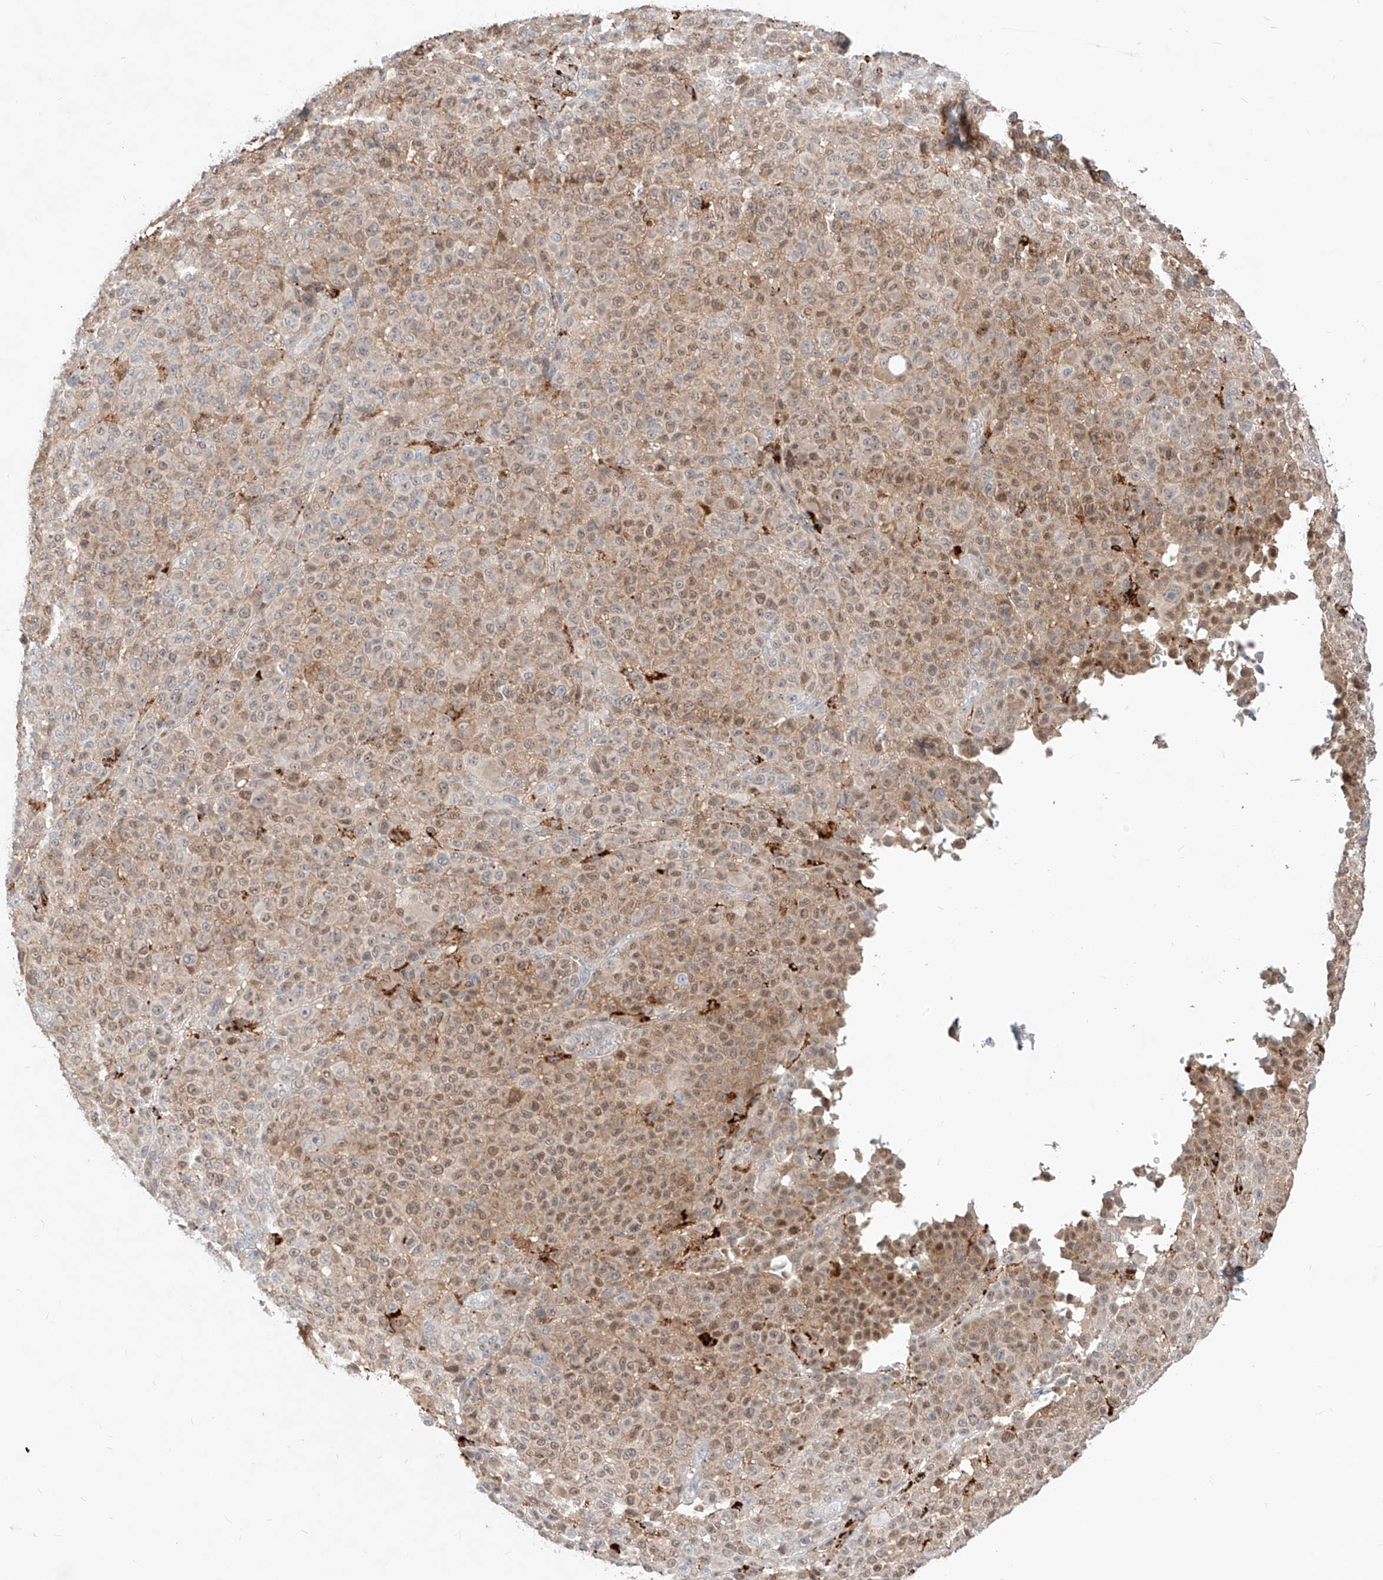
{"staining": {"intensity": "moderate", "quantity": ">75%", "location": "nuclear"}, "tissue": "melanoma", "cell_type": "Tumor cells", "image_type": "cancer", "snomed": [{"axis": "morphology", "description": "Malignant melanoma, NOS"}, {"axis": "topography", "description": "Skin"}], "caption": "Malignant melanoma stained with DAB IHC shows medium levels of moderate nuclear expression in approximately >75% of tumor cells.", "gene": "TSNAX", "patient": {"sex": "female", "age": 94}}